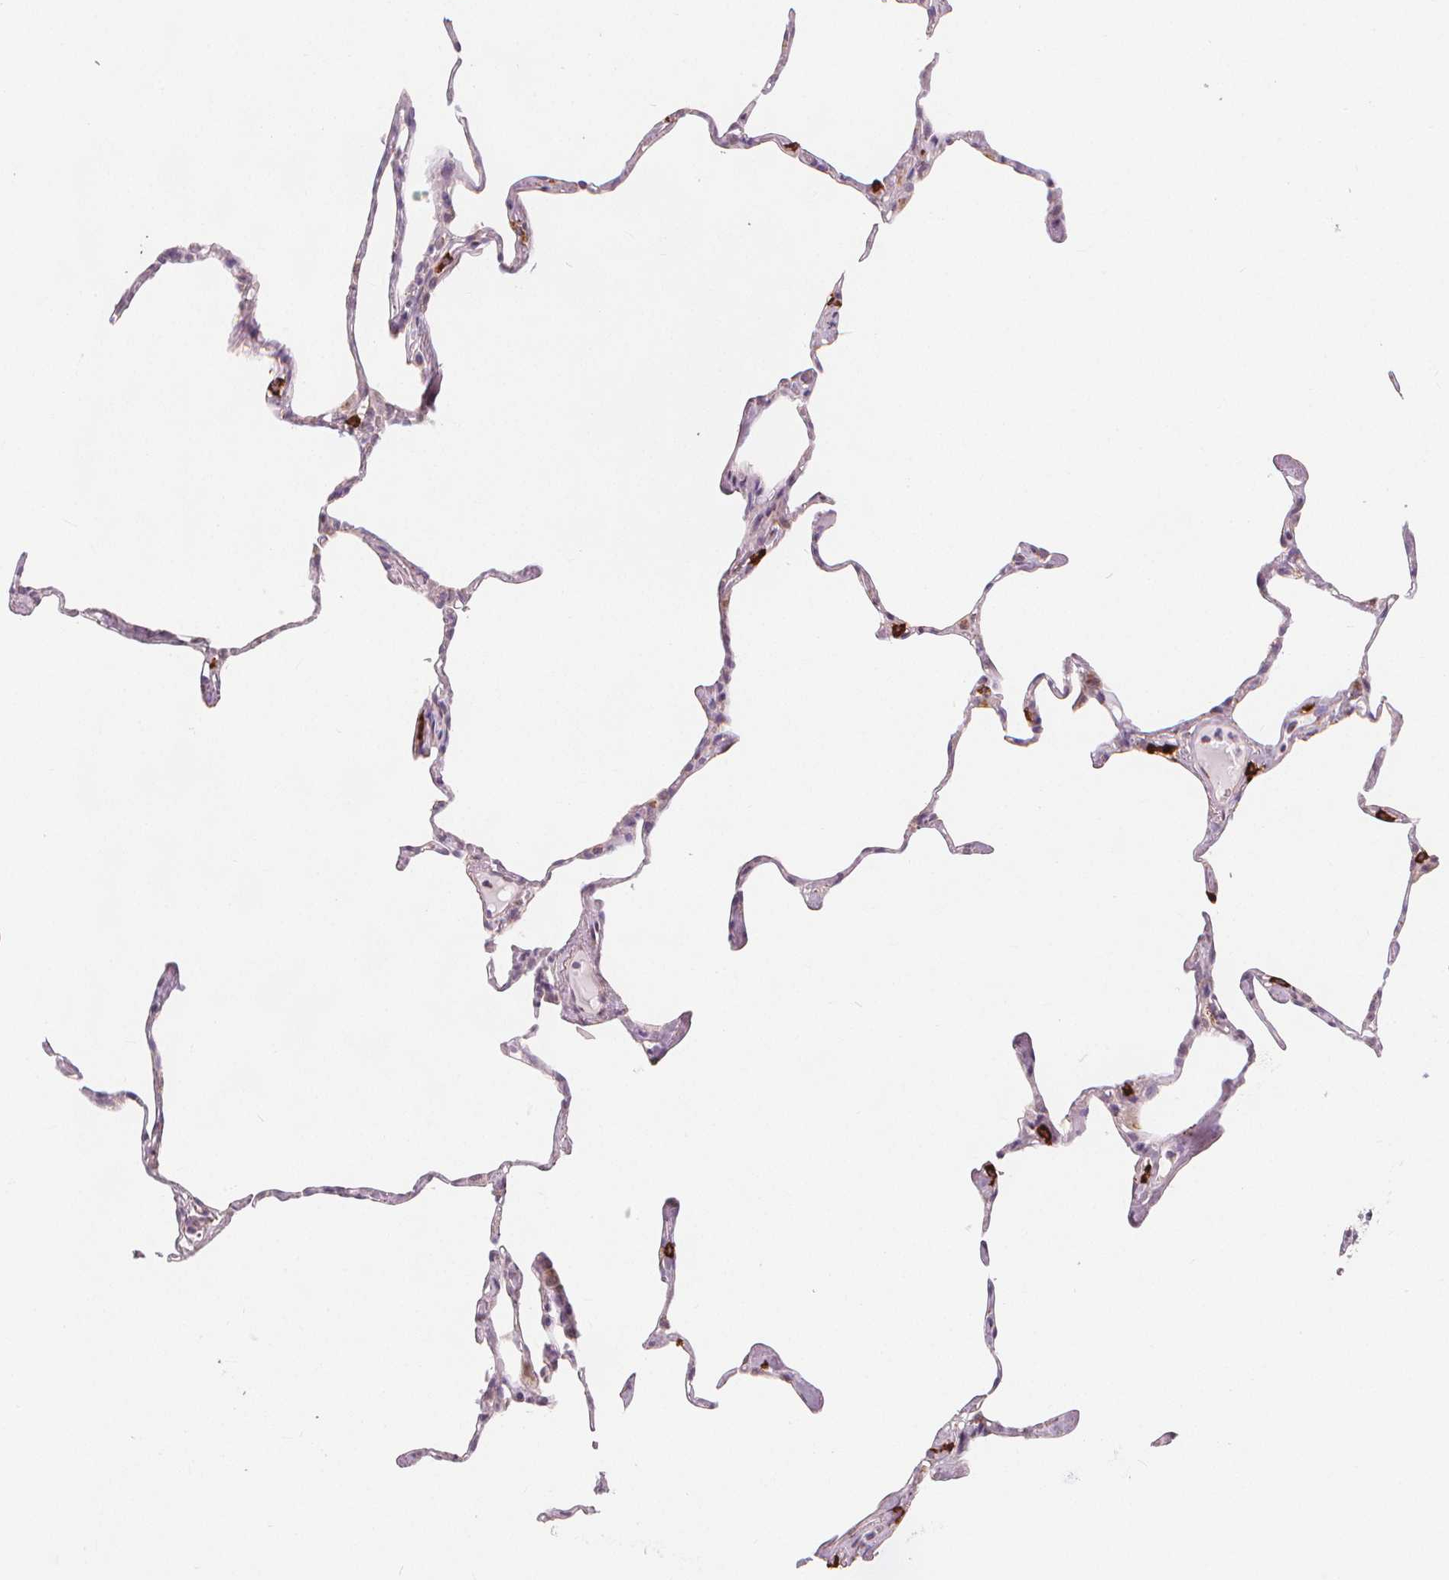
{"staining": {"intensity": "negative", "quantity": "none", "location": "none"}, "tissue": "lung", "cell_type": "Alveolar cells", "image_type": "normal", "snomed": [{"axis": "morphology", "description": "Normal tissue, NOS"}, {"axis": "topography", "description": "Lung"}], "caption": "Lung stained for a protein using immunohistochemistry (IHC) displays no staining alveolar cells.", "gene": "TIPIN", "patient": {"sex": "male", "age": 65}}